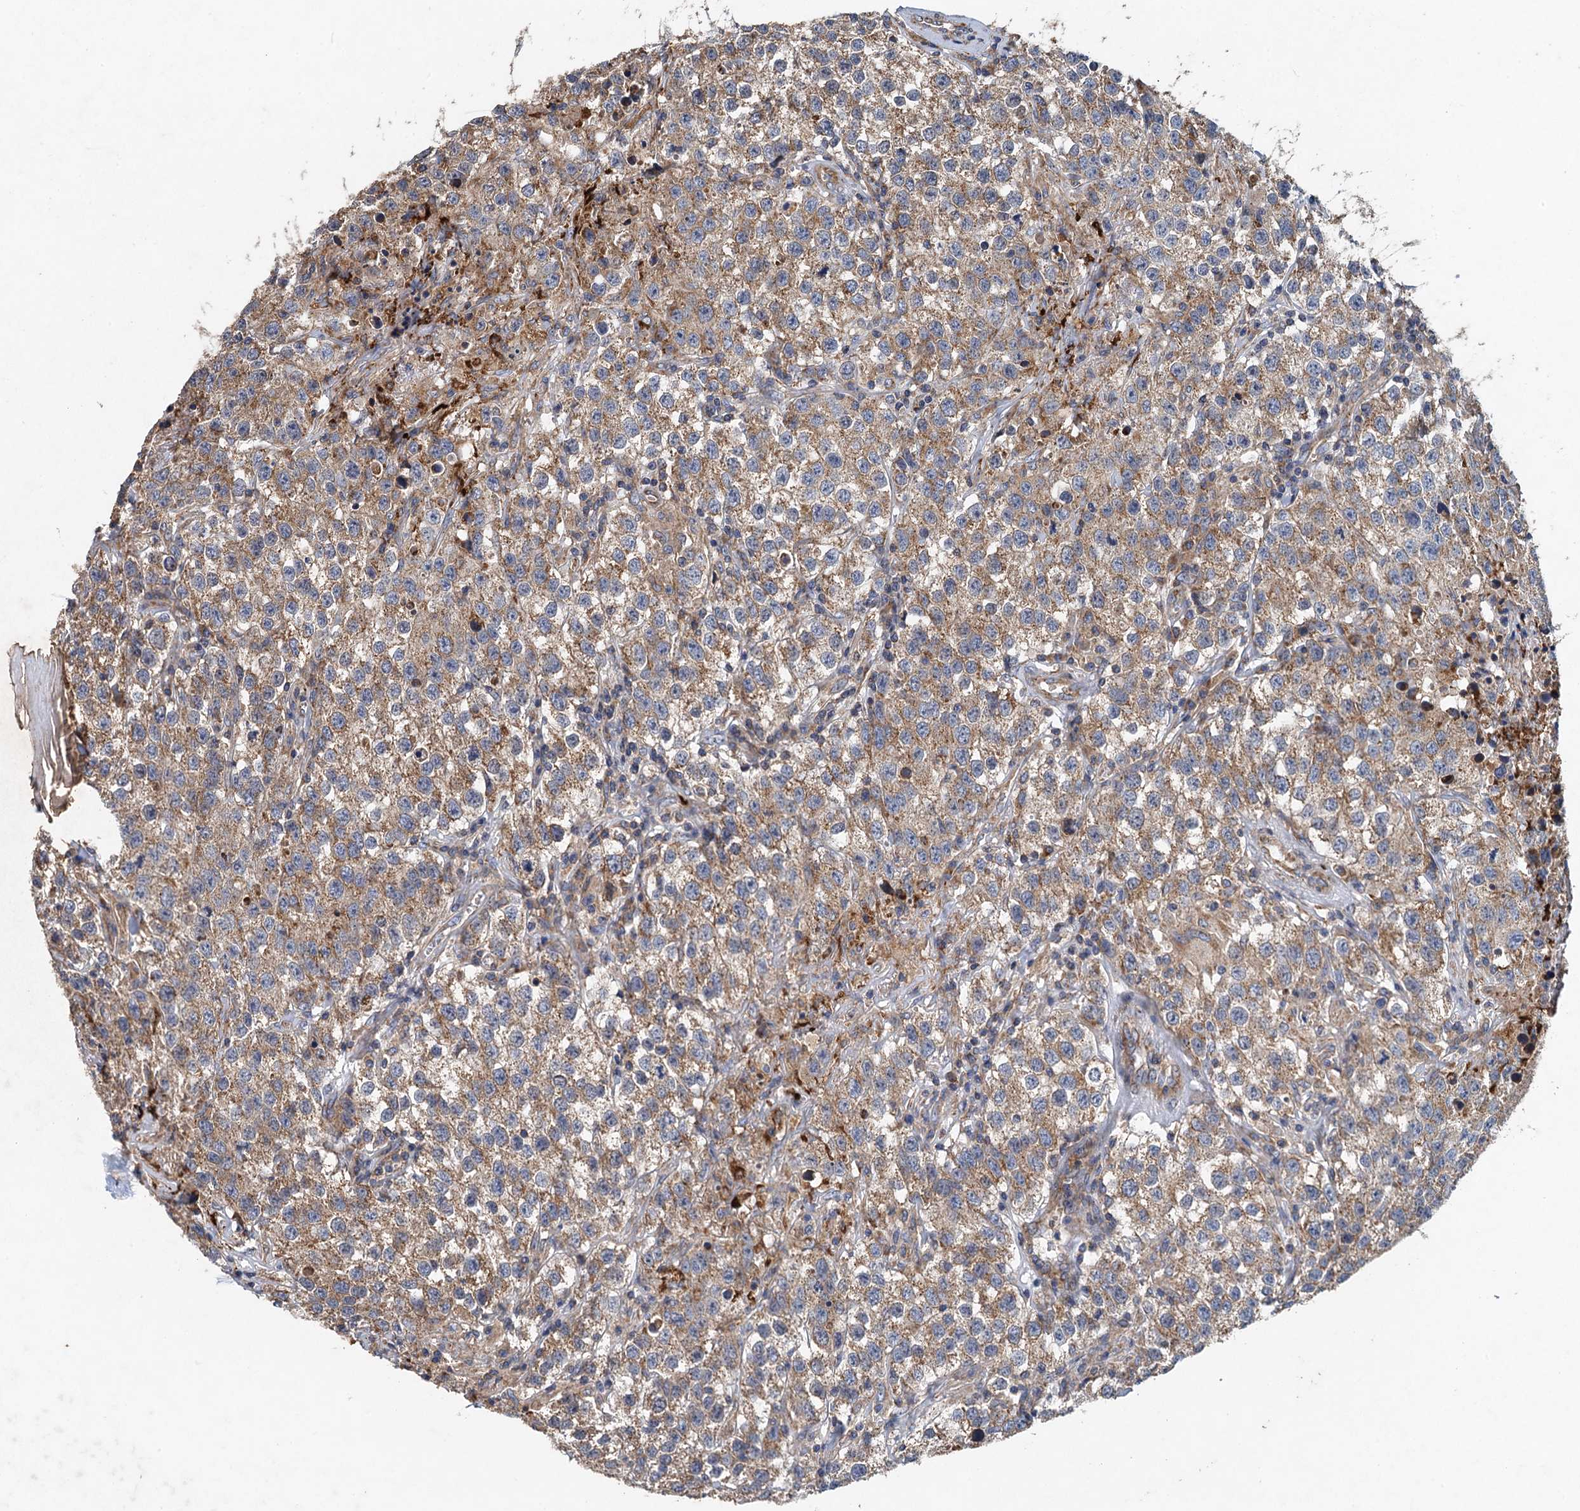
{"staining": {"intensity": "moderate", "quantity": ">75%", "location": "cytoplasmic/membranous"}, "tissue": "testis cancer", "cell_type": "Tumor cells", "image_type": "cancer", "snomed": [{"axis": "morphology", "description": "Seminoma, NOS"}, {"axis": "morphology", "description": "Carcinoma, Embryonal, NOS"}, {"axis": "topography", "description": "Testis"}], "caption": "Moderate cytoplasmic/membranous expression for a protein is seen in about >75% of tumor cells of testis seminoma using IHC.", "gene": "BCS1L", "patient": {"sex": "male", "age": 43}}